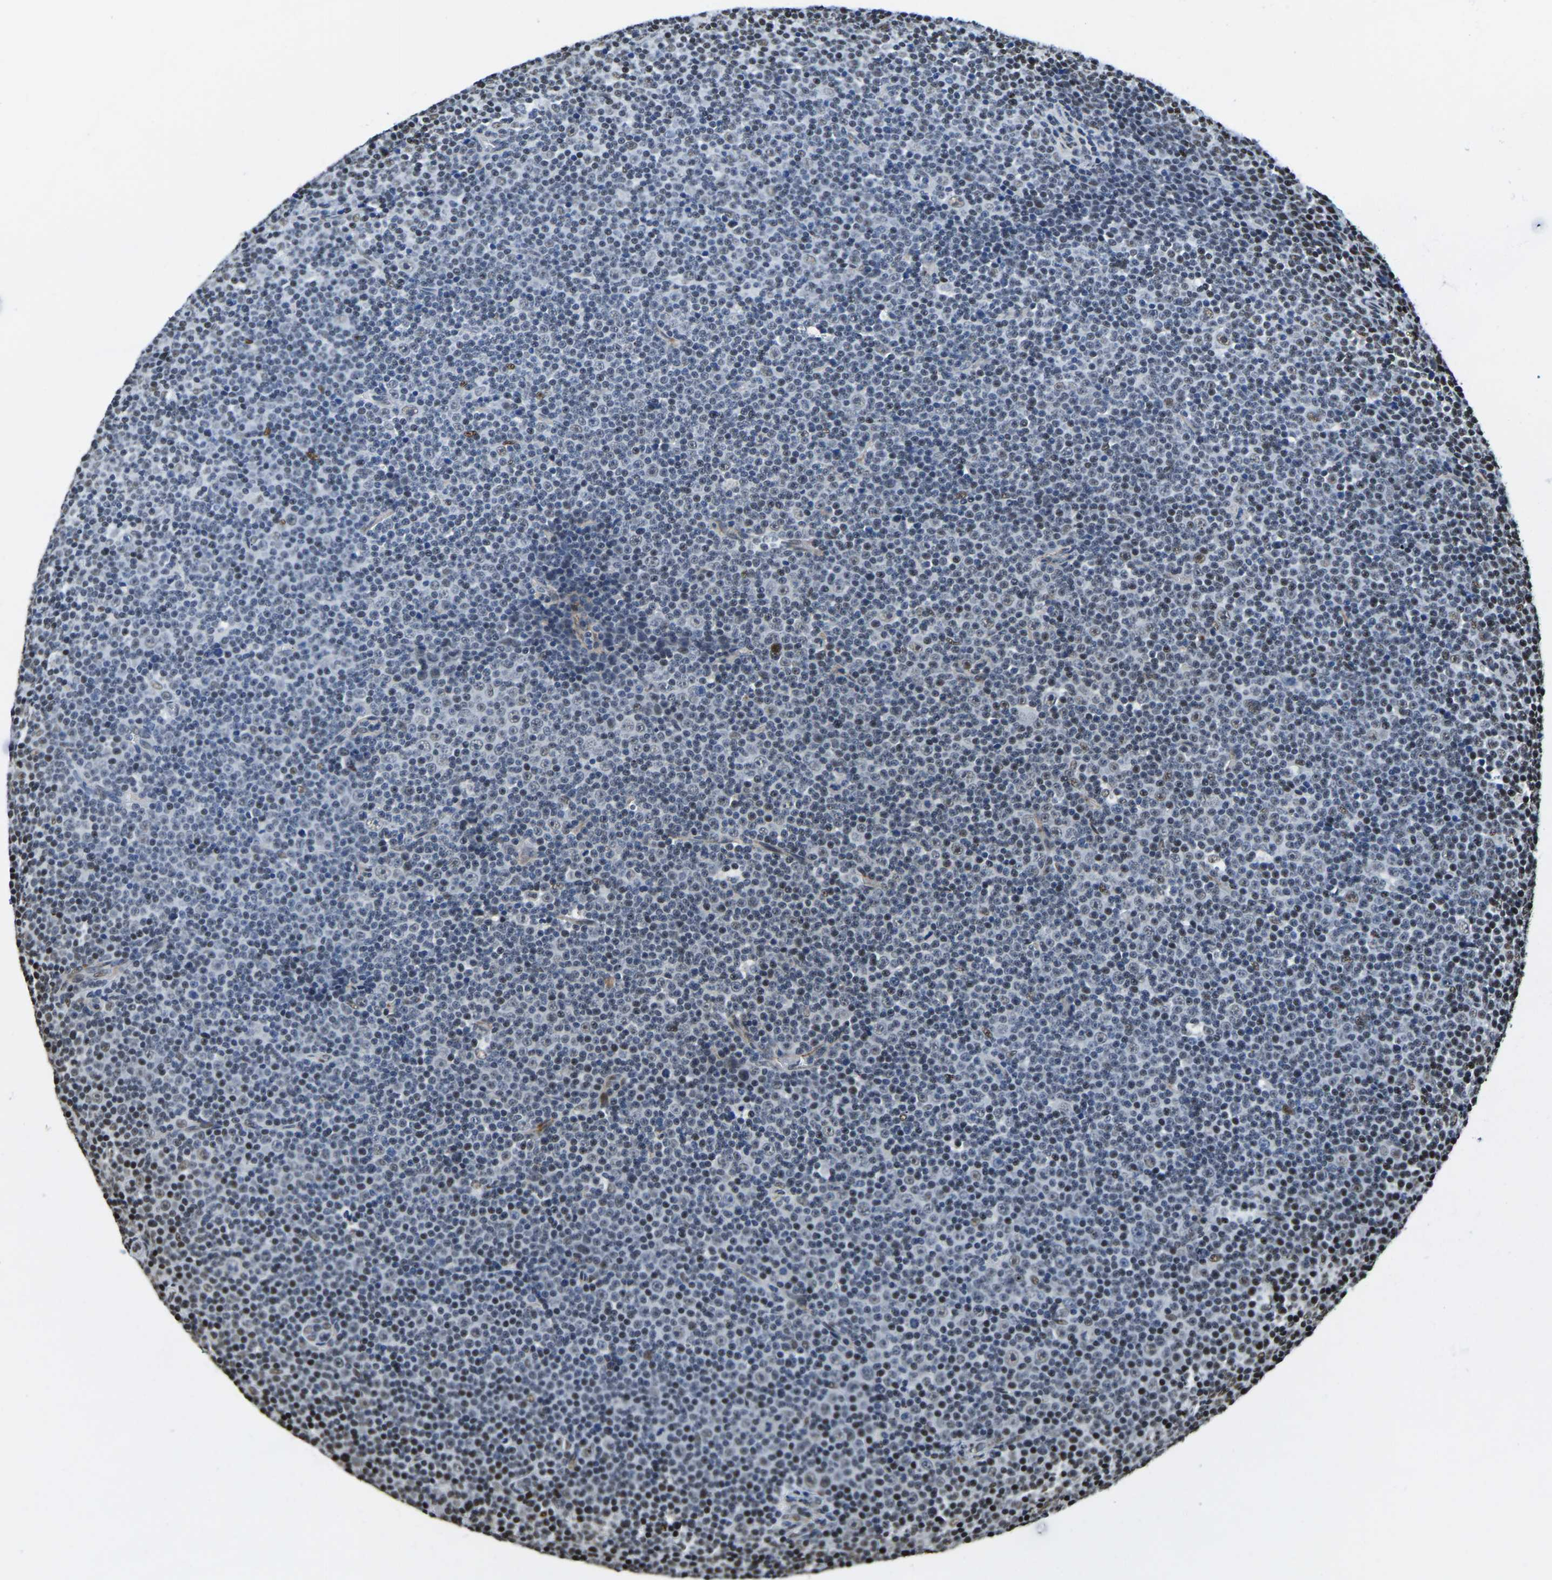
{"staining": {"intensity": "moderate", "quantity": "<25%", "location": "nuclear"}, "tissue": "lymphoma", "cell_type": "Tumor cells", "image_type": "cancer", "snomed": [{"axis": "morphology", "description": "Malignant lymphoma, non-Hodgkin's type, Low grade"}, {"axis": "topography", "description": "Lymph node"}], "caption": "Protein expression analysis of human malignant lymphoma, non-Hodgkin's type (low-grade) reveals moderate nuclear staining in approximately <25% of tumor cells.", "gene": "UBA1", "patient": {"sex": "female", "age": 67}}